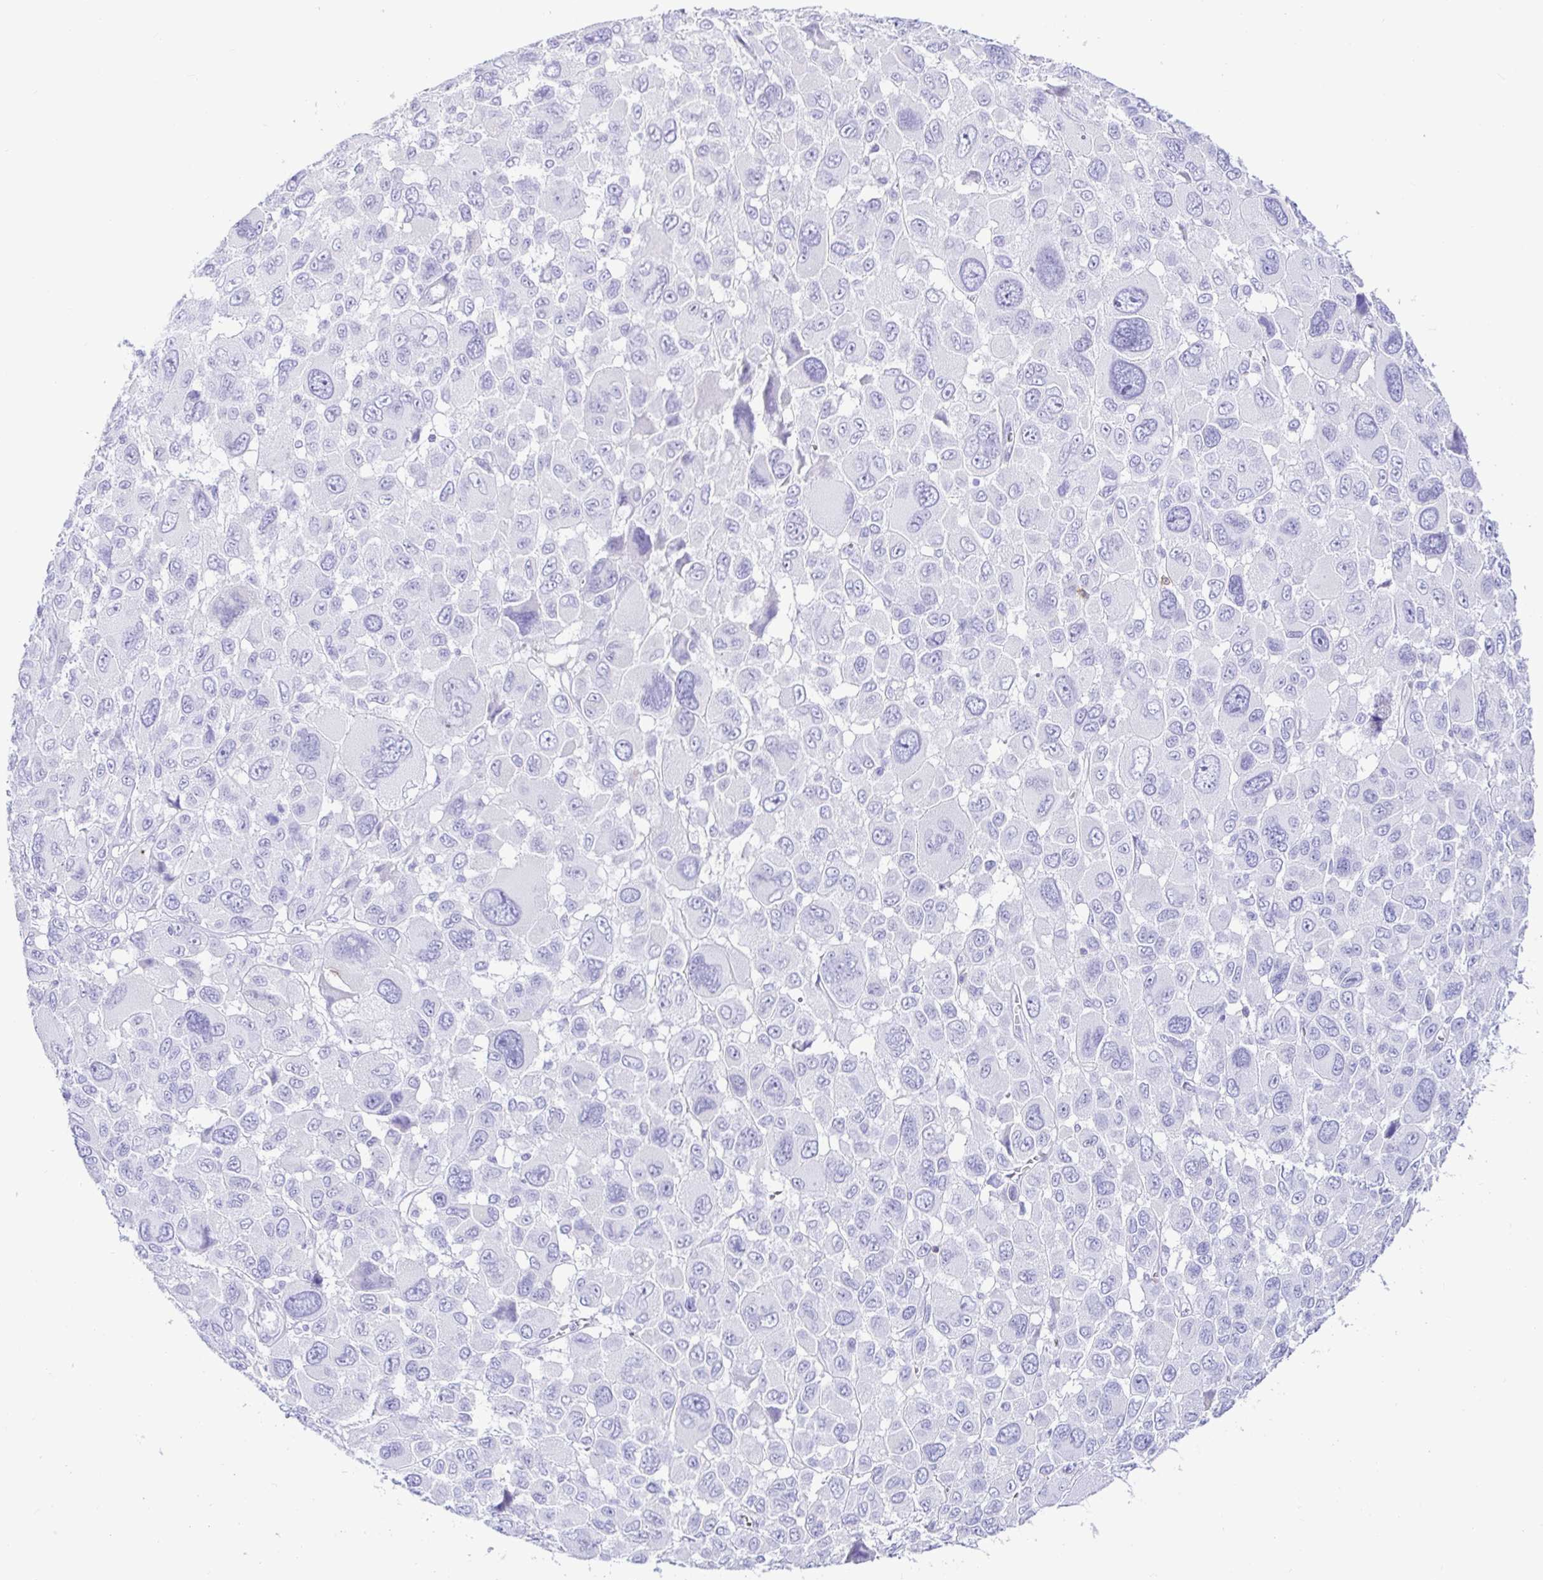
{"staining": {"intensity": "negative", "quantity": "none", "location": "none"}, "tissue": "melanoma", "cell_type": "Tumor cells", "image_type": "cancer", "snomed": [{"axis": "morphology", "description": "Malignant melanoma, NOS"}, {"axis": "topography", "description": "Skin"}], "caption": "DAB immunohistochemical staining of human melanoma shows no significant positivity in tumor cells. The staining was performed using DAB to visualize the protein expression in brown, while the nuclei were stained in blue with hematoxylin (Magnification: 20x).", "gene": "CD5", "patient": {"sex": "female", "age": 66}}